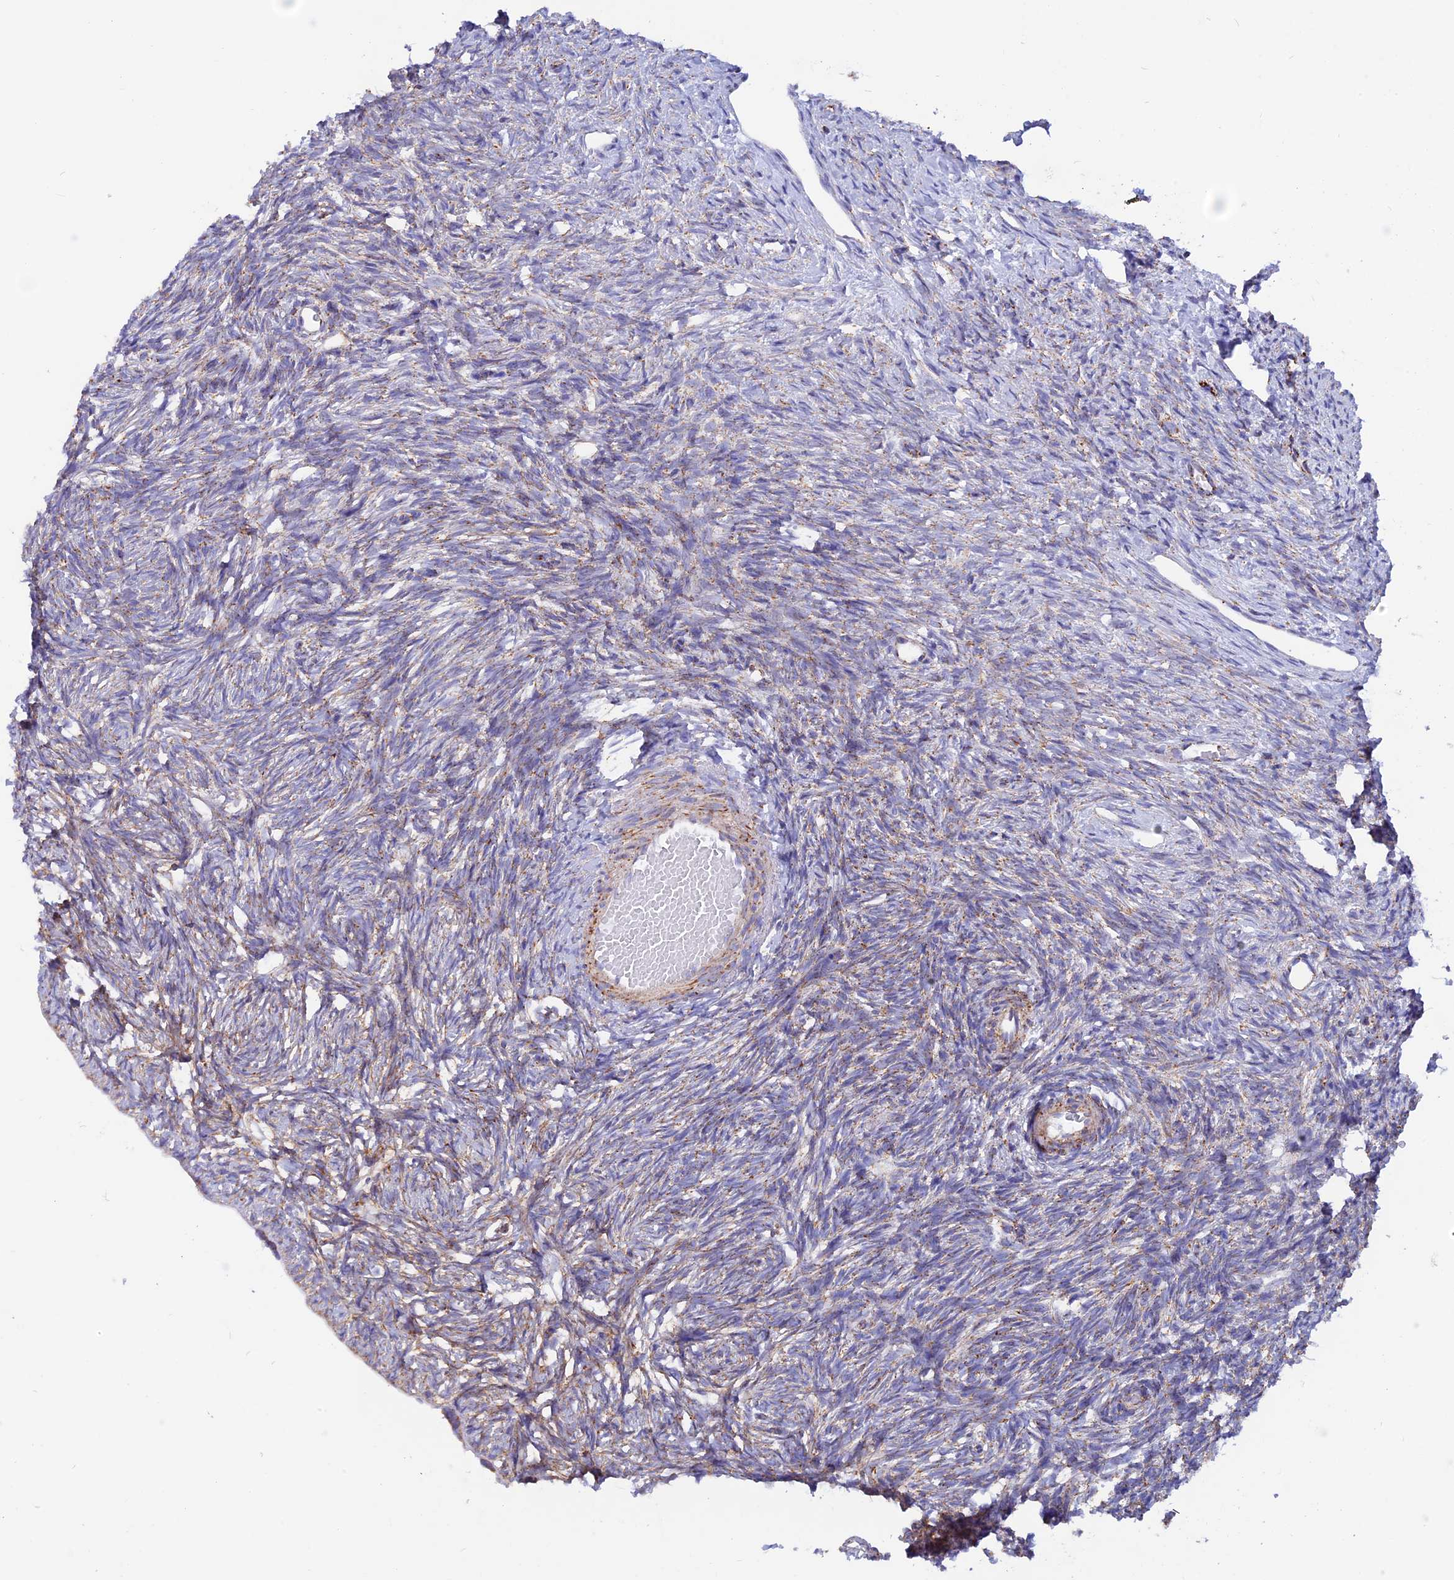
{"staining": {"intensity": "weak", "quantity": "25%-75%", "location": "cytoplasmic/membranous"}, "tissue": "ovary", "cell_type": "Ovarian stroma cells", "image_type": "normal", "snomed": [{"axis": "morphology", "description": "Normal tissue, NOS"}, {"axis": "topography", "description": "Ovary"}], "caption": "This histopathology image reveals IHC staining of unremarkable human ovary, with low weak cytoplasmic/membranous staining in approximately 25%-75% of ovarian stroma cells.", "gene": "GCDH", "patient": {"sex": "female", "age": 51}}